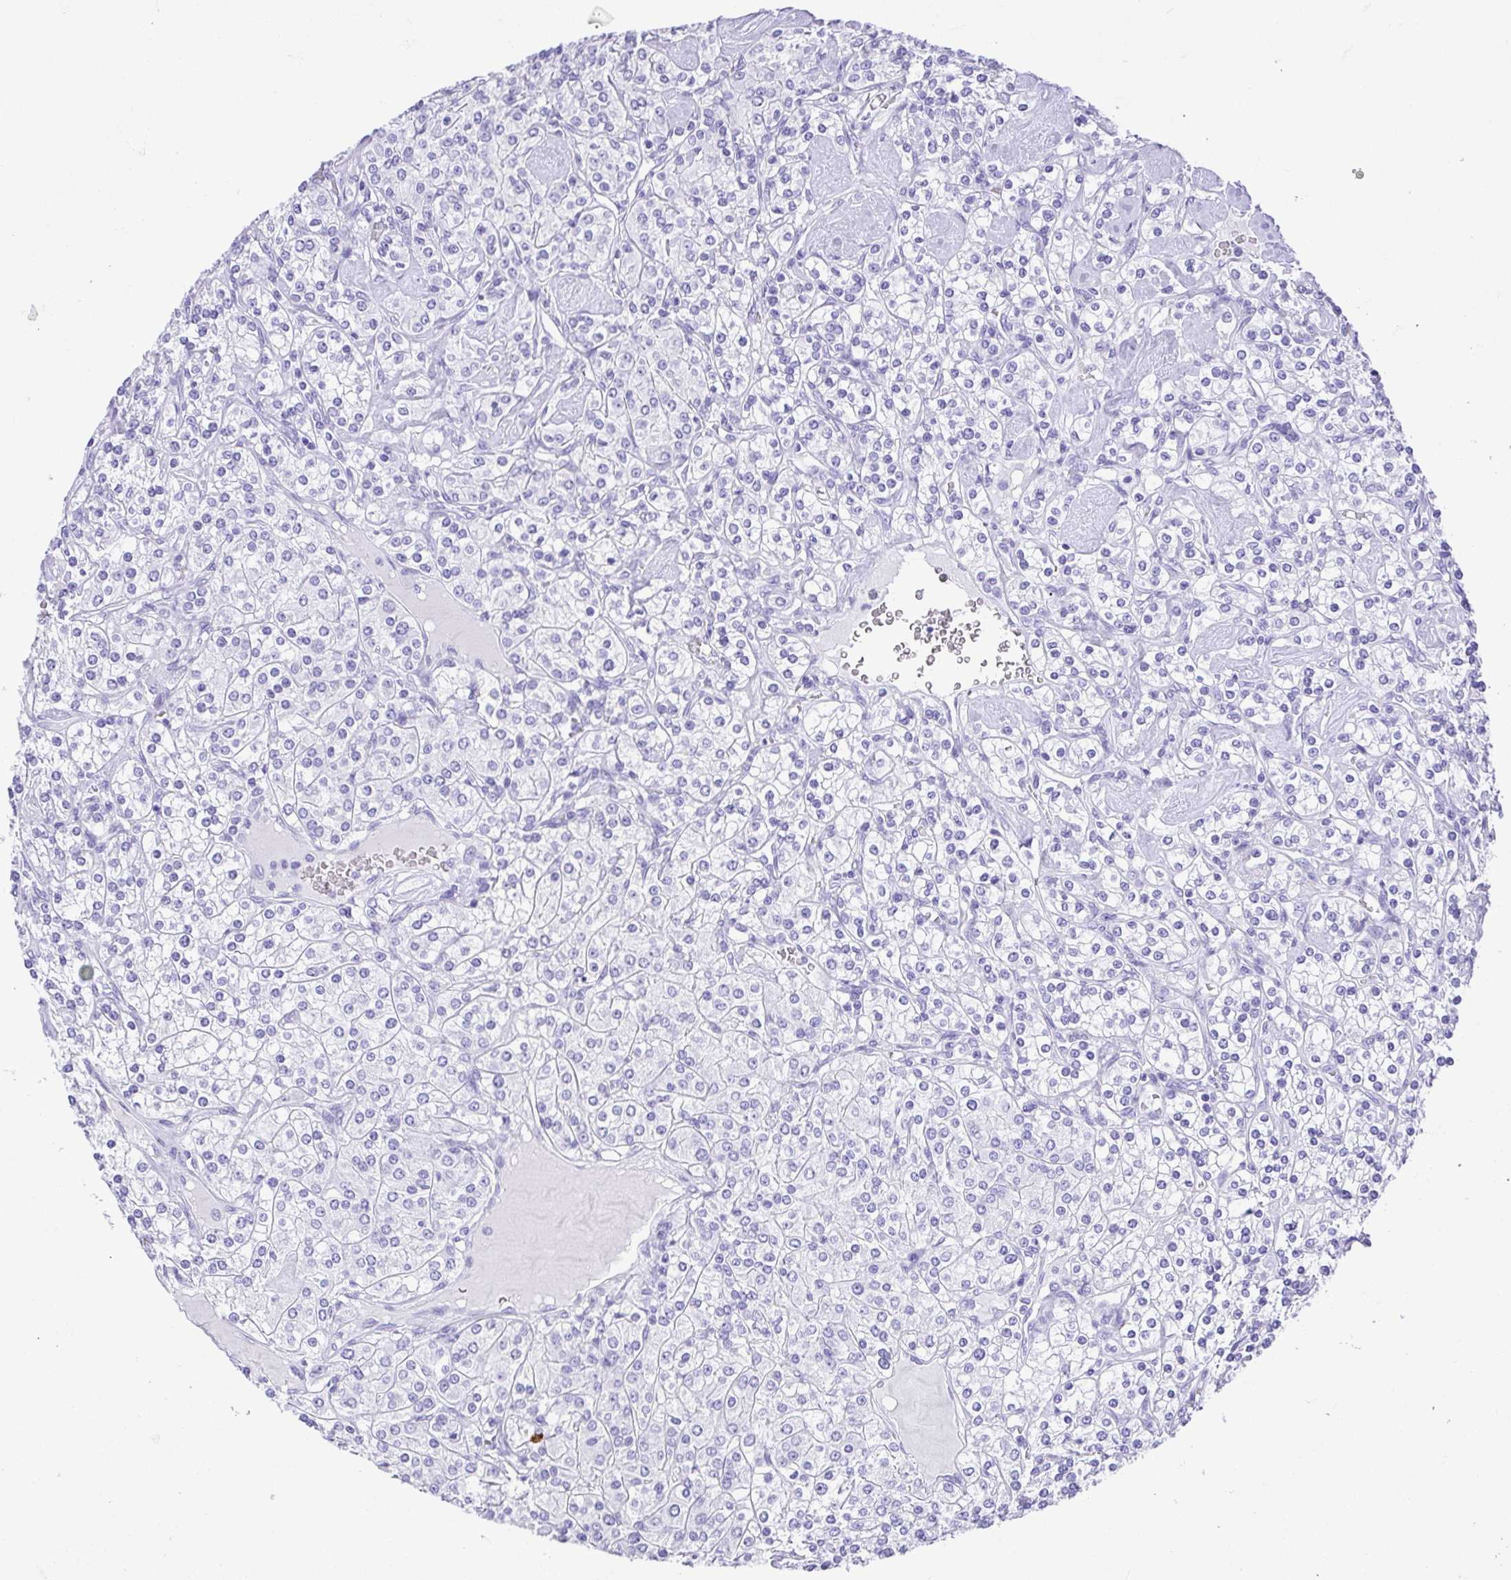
{"staining": {"intensity": "negative", "quantity": "none", "location": "none"}, "tissue": "renal cancer", "cell_type": "Tumor cells", "image_type": "cancer", "snomed": [{"axis": "morphology", "description": "Adenocarcinoma, NOS"}, {"axis": "topography", "description": "Kidney"}], "caption": "IHC of adenocarcinoma (renal) shows no staining in tumor cells. The staining is performed using DAB (3,3'-diaminobenzidine) brown chromogen with nuclei counter-stained in using hematoxylin.", "gene": "CDSN", "patient": {"sex": "male", "age": 77}}